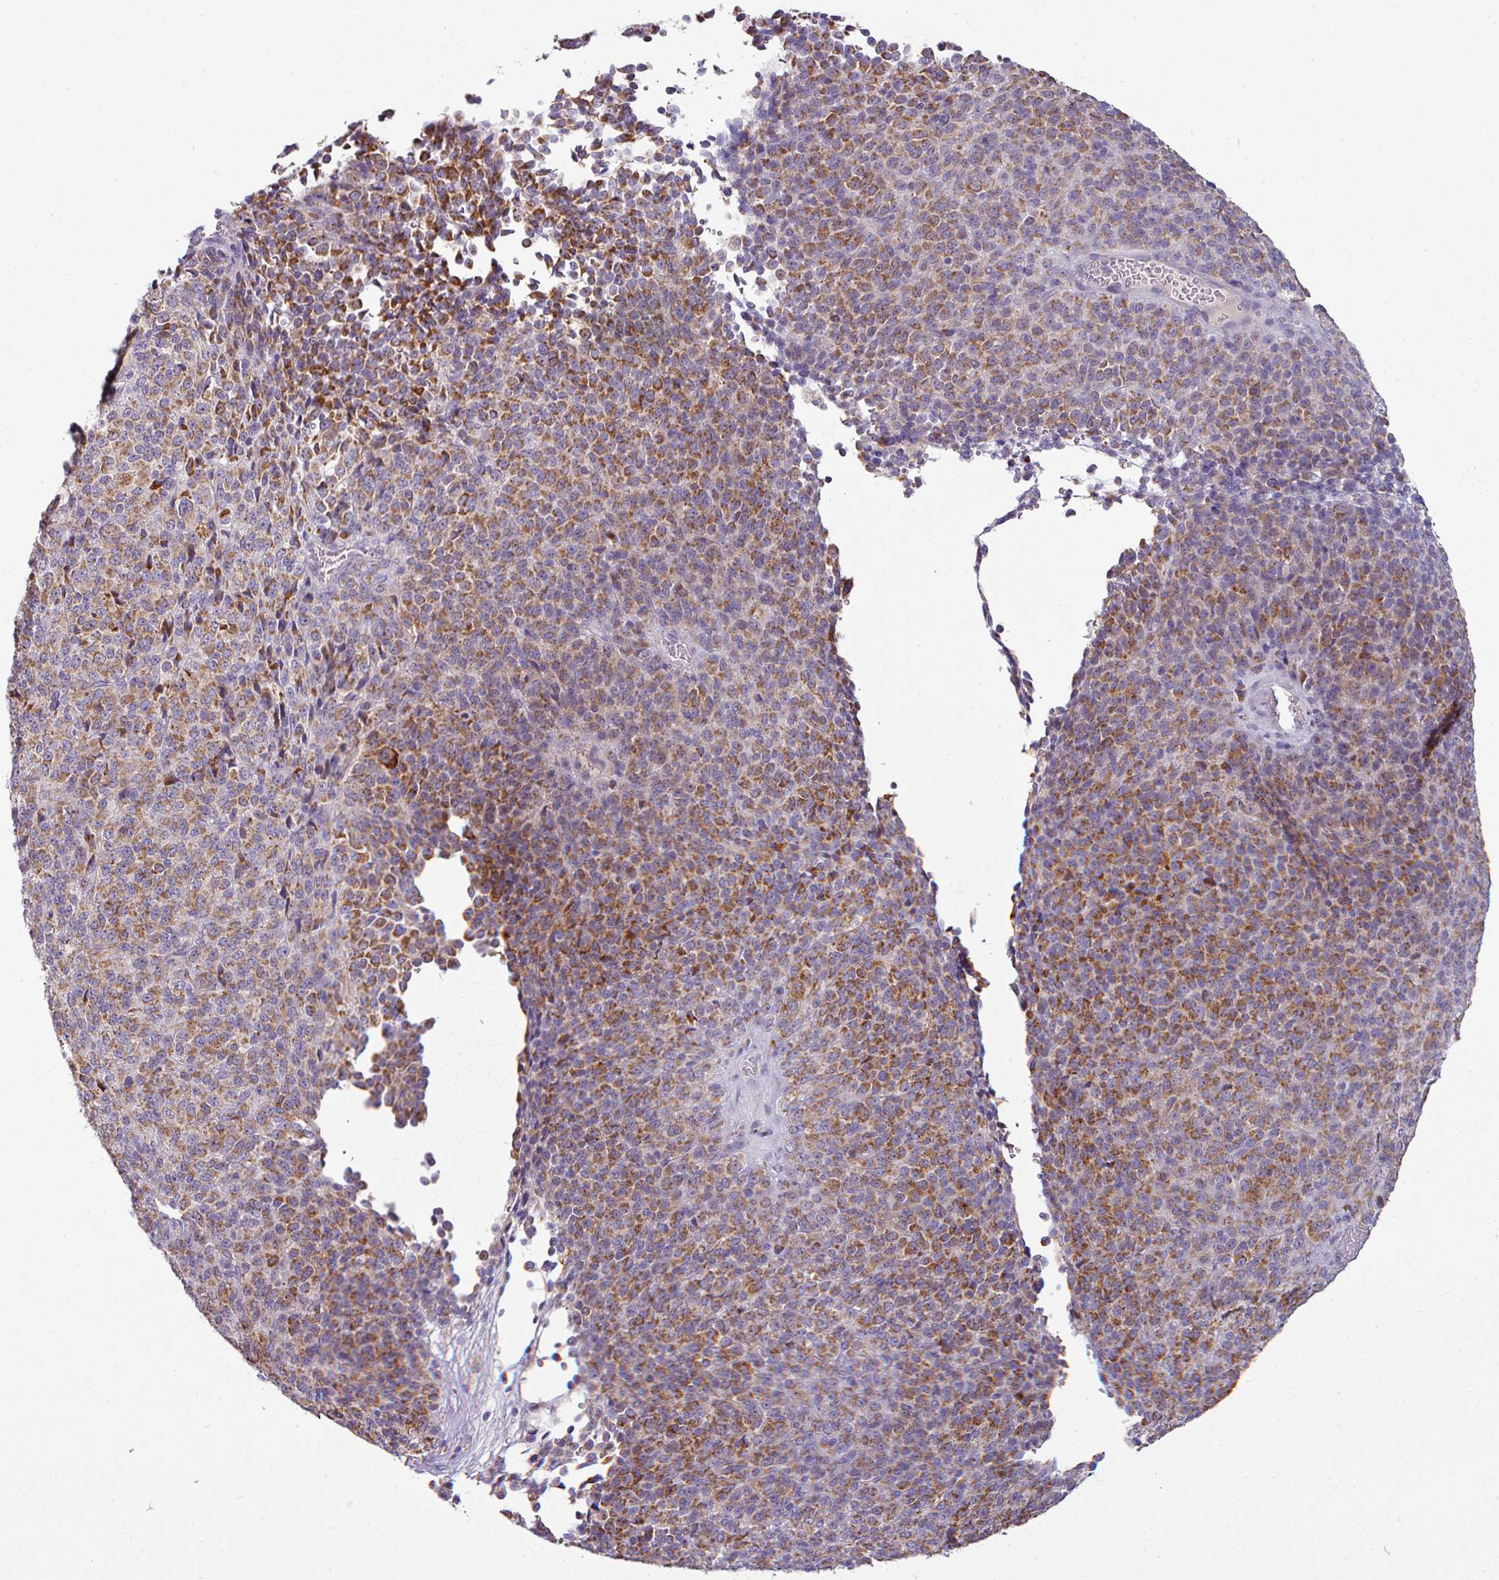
{"staining": {"intensity": "moderate", "quantity": ">75%", "location": "cytoplasmic/membranous"}, "tissue": "melanoma", "cell_type": "Tumor cells", "image_type": "cancer", "snomed": [{"axis": "morphology", "description": "Malignant melanoma, Metastatic site"}, {"axis": "topography", "description": "Brain"}], "caption": "Immunohistochemistry (IHC) staining of melanoma, which displays medium levels of moderate cytoplasmic/membranous expression in approximately >75% of tumor cells indicating moderate cytoplasmic/membranous protein positivity. The staining was performed using DAB (brown) for protein detection and nuclei were counterstained in hematoxylin (blue).", "gene": "TRAPPC1", "patient": {"sex": "female", "age": 56}}